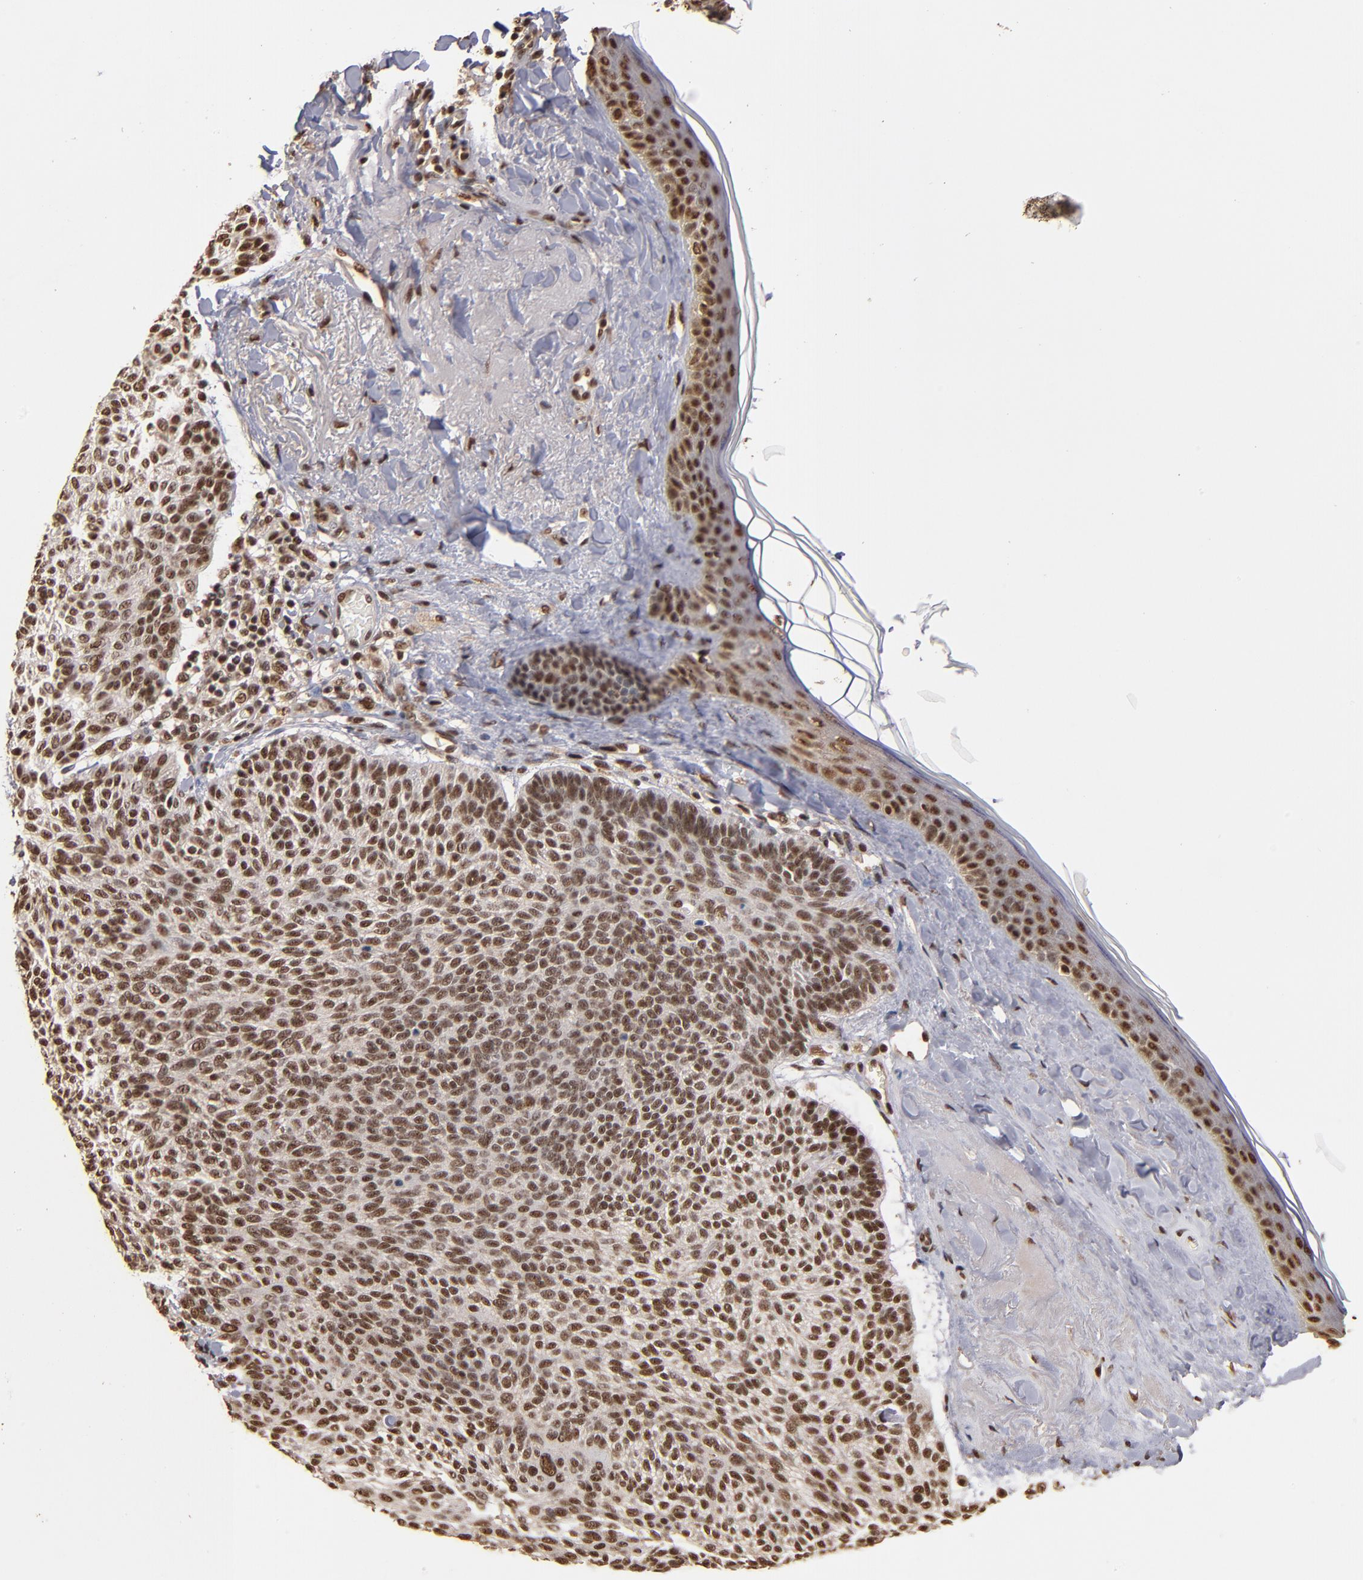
{"staining": {"intensity": "moderate", "quantity": ">75%", "location": "nuclear"}, "tissue": "skin cancer", "cell_type": "Tumor cells", "image_type": "cancer", "snomed": [{"axis": "morphology", "description": "Normal tissue, NOS"}, {"axis": "morphology", "description": "Basal cell carcinoma"}, {"axis": "topography", "description": "Skin"}], "caption": "The immunohistochemical stain labels moderate nuclear positivity in tumor cells of basal cell carcinoma (skin) tissue. Nuclei are stained in blue.", "gene": "SNW1", "patient": {"sex": "female", "age": 70}}